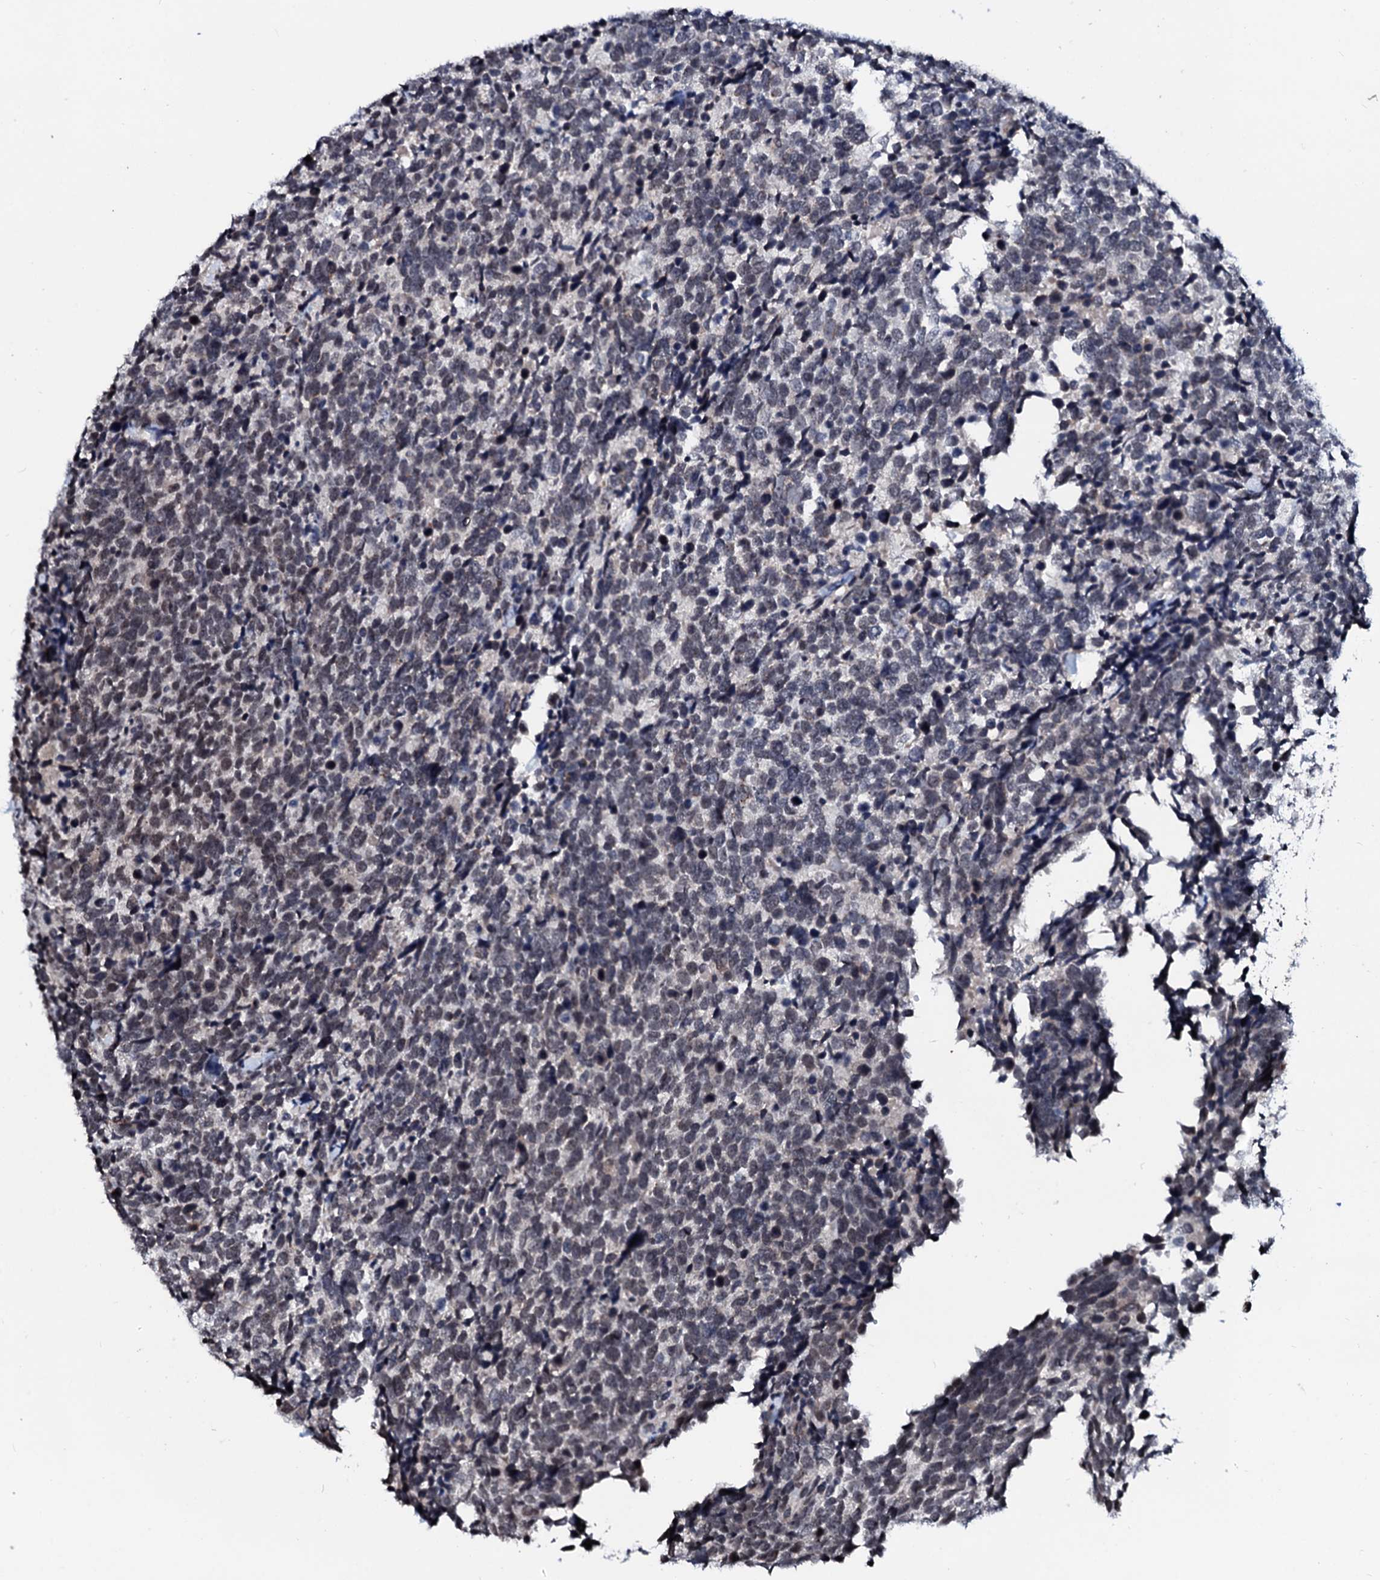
{"staining": {"intensity": "weak", "quantity": "25%-75%", "location": "cytoplasmic/membranous,nuclear"}, "tissue": "urothelial cancer", "cell_type": "Tumor cells", "image_type": "cancer", "snomed": [{"axis": "morphology", "description": "Urothelial carcinoma, High grade"}, {"axis": "topography", "description": "Urinary bladder"}], "caption": "Brown immunohistochemical staining in urothelial cancer exhibits weak cytoplasmic/membranous and nuclear expression in approximately 25%-75% of tumor cells. The staining is performed using DAB (3,3'-diaminobenzidine) brown chromogen to label protein expression. The nuclei are counter-stained blue using hematoxylin.", "gene": "LSM11", "patient": {"sex": "female", "age": 82}}